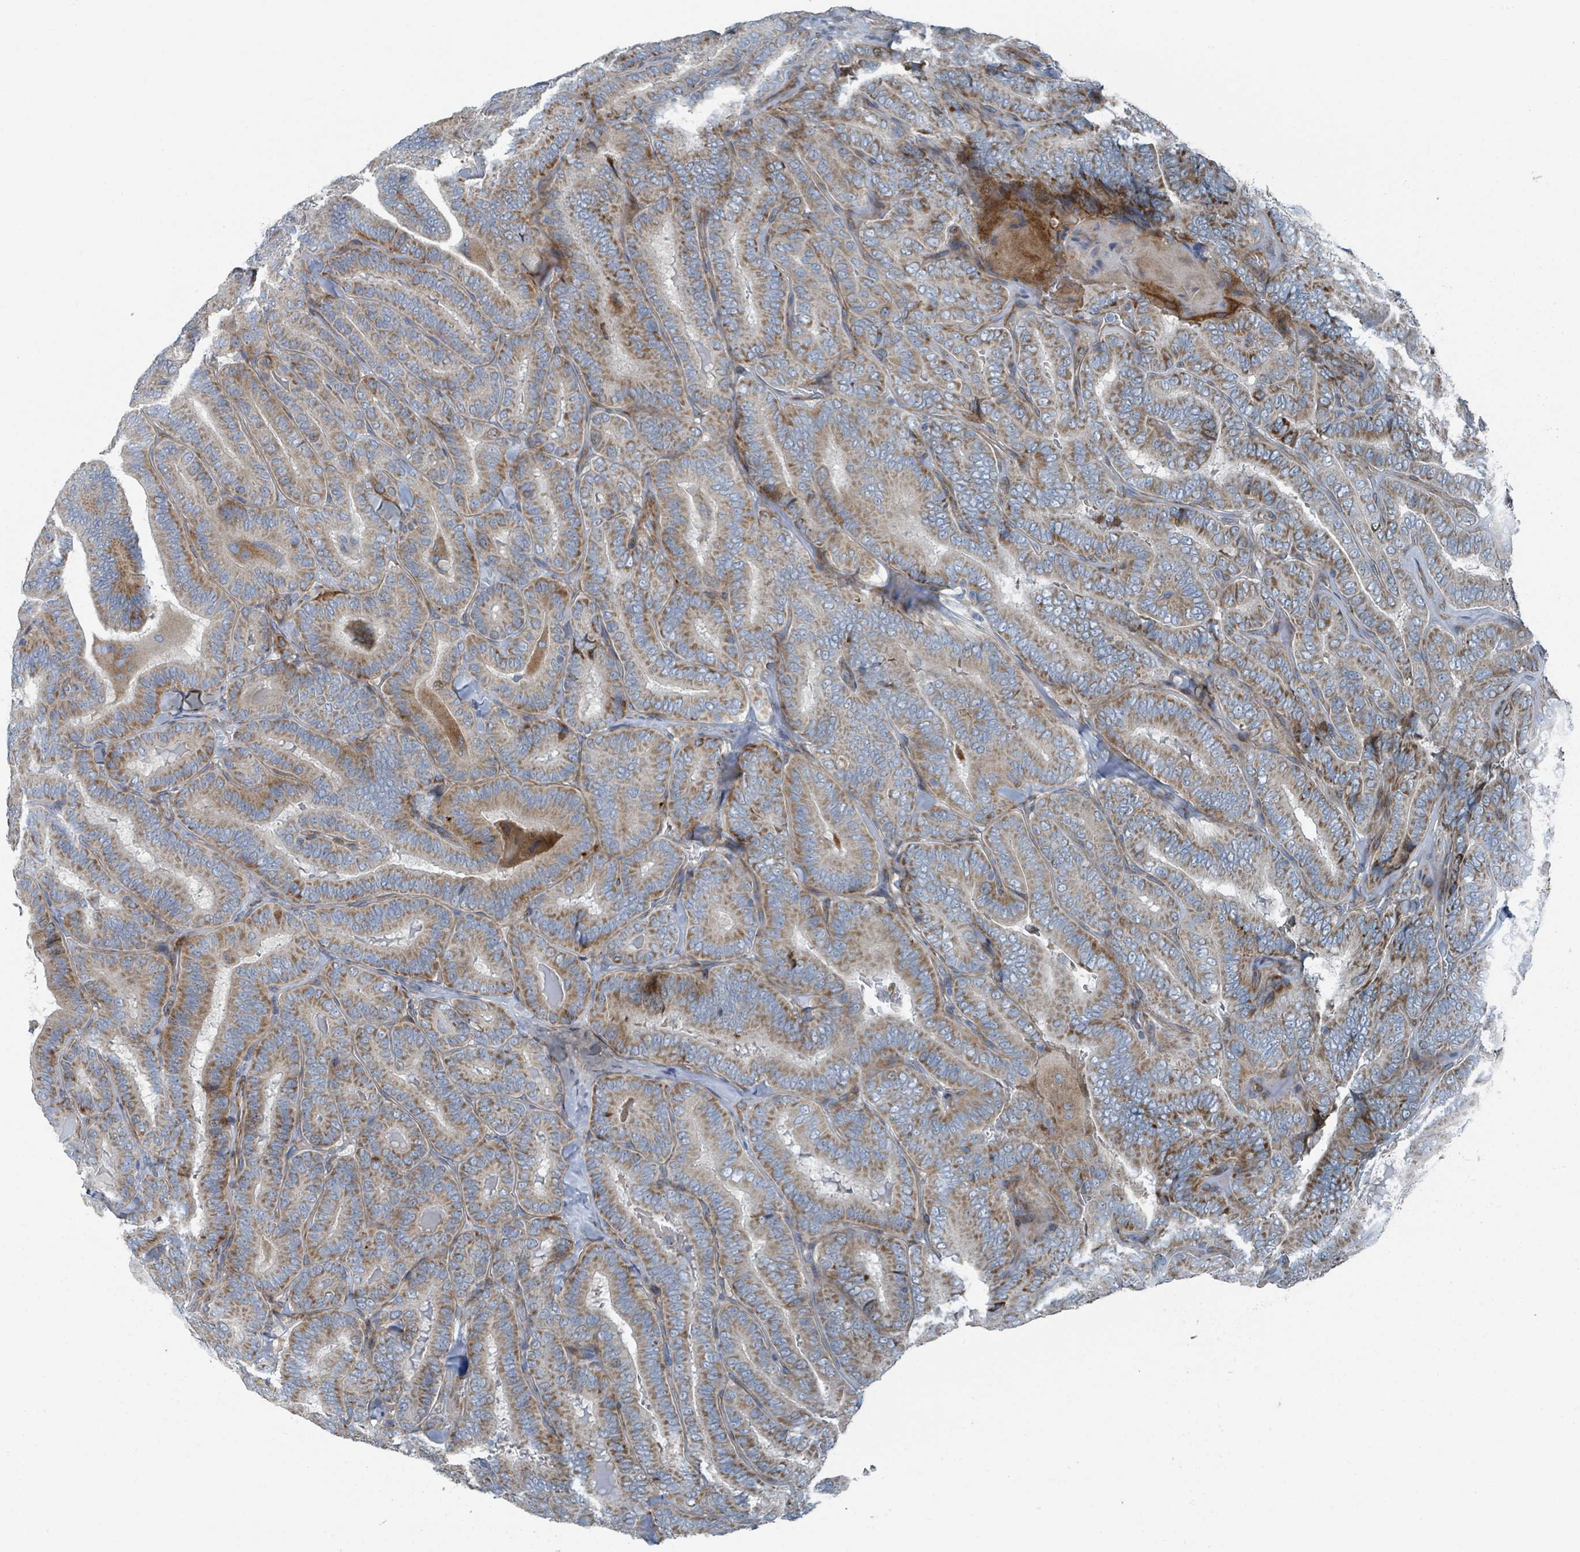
{"staining": {"intensity": "moderate", "quantity": ">75%", "location": "cytoplasmic/membranous"}, "tissue": "thyroid cancer", "cell_type": "Tumor cells", "image_type": "cancer", "snomed": [{"axis": "morphology", "description": "Papillary adenocarcinoma, NOS"}, {"axis": "topography", "description": "Thyroid gland"}], "caption": "This micrograph reveals IHC staining of thyroid cancer, with medium moderate cytoplasmic/membranous expression in approximately >75% of tumor cells.", "gene": "DIPK2A", "patient": {"sex": "male", "age": 61}}